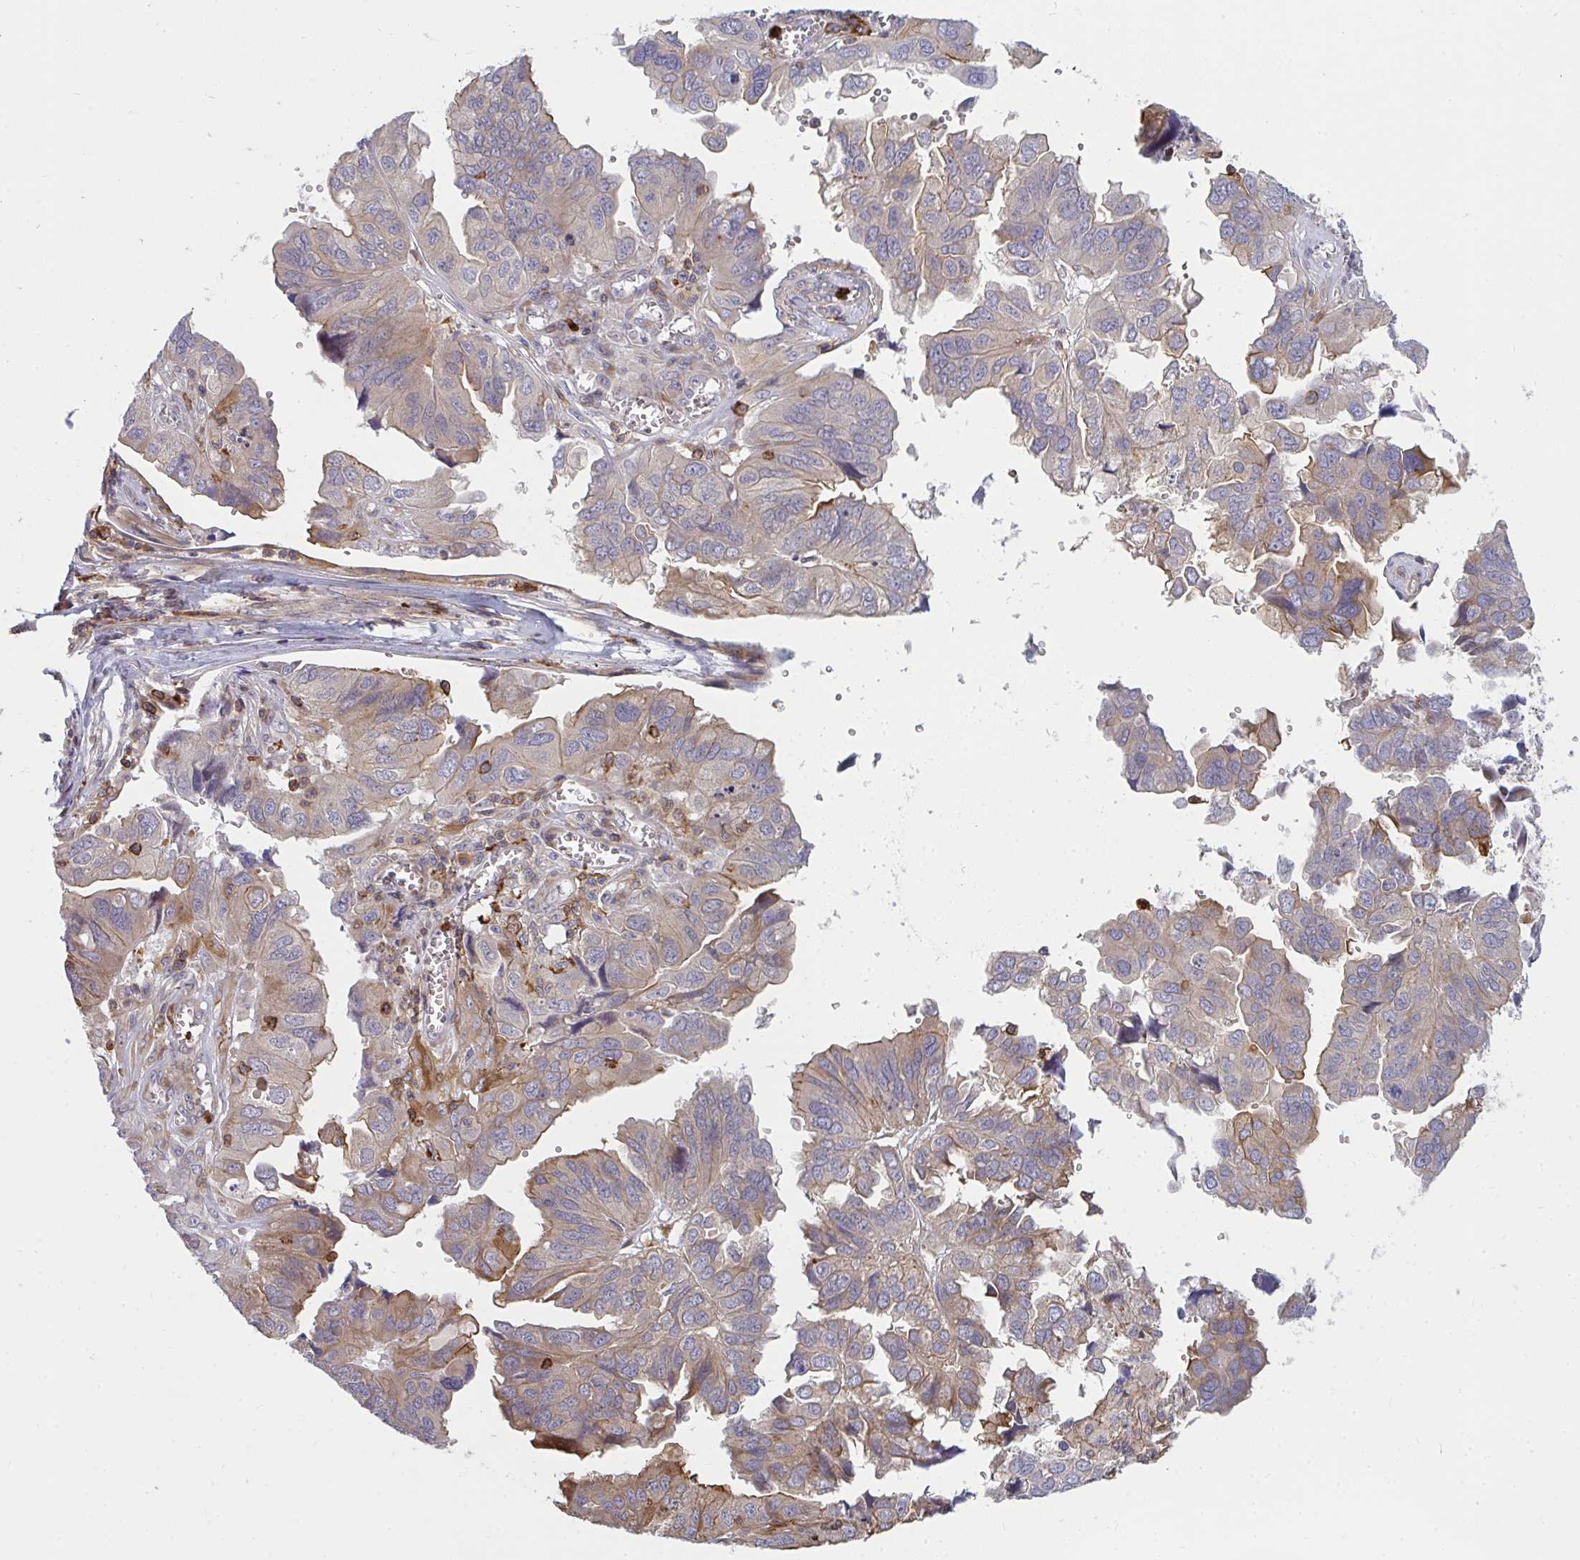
{"staining": {"intensity": "moderate", "quantity": "25%-75%", "location": "cytoplasmic/membranous"}, "tissue": "ovarian cancer", "cell_type": "Tumor cells", "image_type": "cancer", "snomed": [{"axis": "morphology", "description": "Cystadenocarcinoma, serous, NOS"}, {"axis": "topography", "description": "Ovary"}], "caption": "Ovarian cancer (serous cystadenocarcinoma) stained for a protein (brown) exhibits moderate cytoplasmic/membranous positive positivity in approximately 25%-75% of tumor cells.", "gene": "CSF3R", "patient": {"sex": "female", "age": 79}}